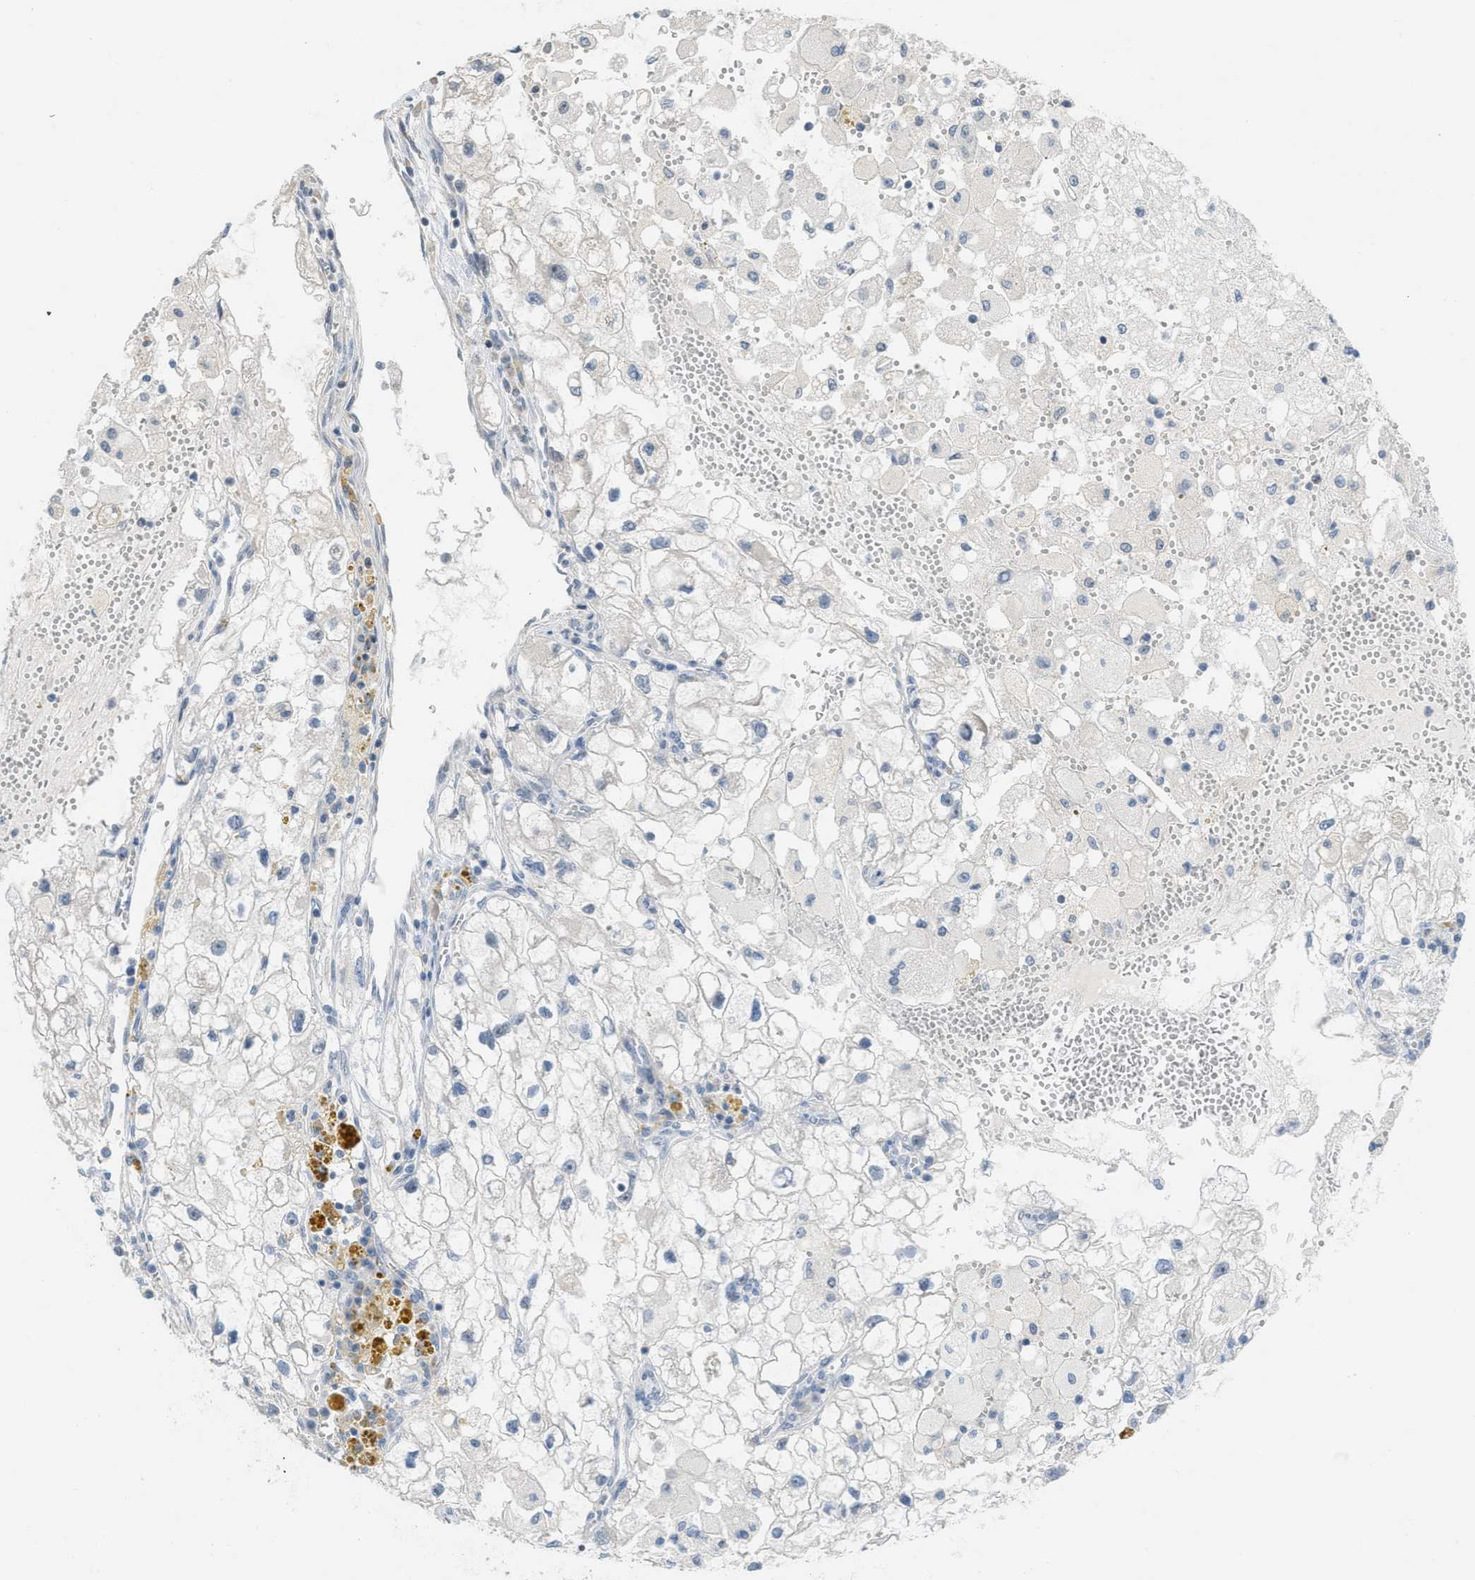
{"staining": {"intensity": "negative", "quantity": "none", "location": "none"}, "tissue": "renal cancer", "cell_type": "Tumor cells", "image_type": "cancer", "snomed": [{"axis": "morphology", "description": "Adenocarcinoma, NOS"}, {"axis": "topography", "description": "Kidney"}], "caption": "Tumor cells show no significant protein expression in renal cancer (adenocarcinoma).", "gene": "TXNDC2", "patient": {"sex": "female", "age": 70}}